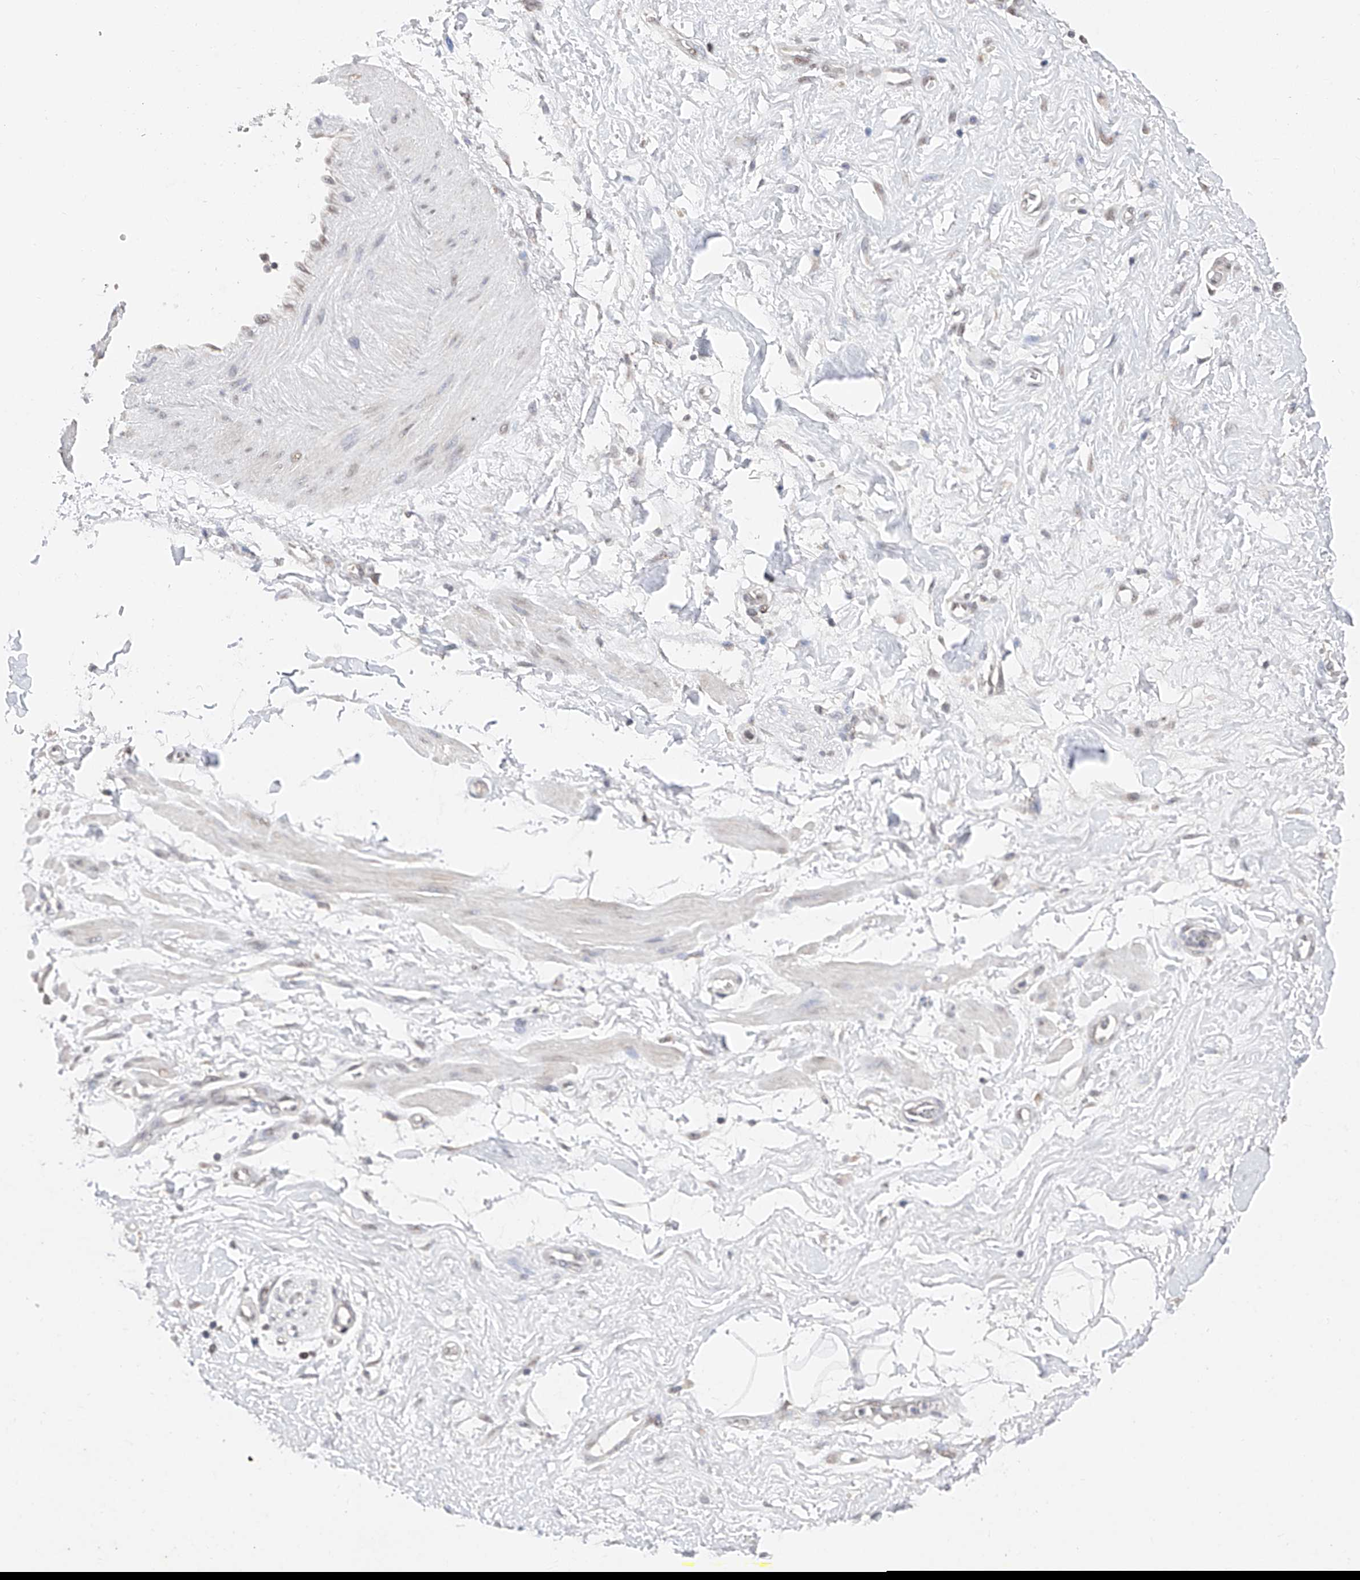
{"staining": {"intensity": "negative", "quantity": "none", "location": "none"}, "tissue": "adipose tissue", "cell_type": "Adipocytes", "image_type": "normal", "snomed": [{"axis": "morphology", "description": "Normal tissue, NOS"}, {"axis": "morphology", "description": "Adenocarcinoma, NOS"}, {"axis": "topography", "description": "Pancreas"}, {"axis": "topography", "description": "Peripheral nerve tissue"}], "caption": "The histopathology image shows no staining of adipocytes in benign adipose tissue. (Immunohistochemistry (ihc), brightfield microscopy, high magnification).", "gene": "DMAP1", "patient": {"sex": "male", "age": 59}}